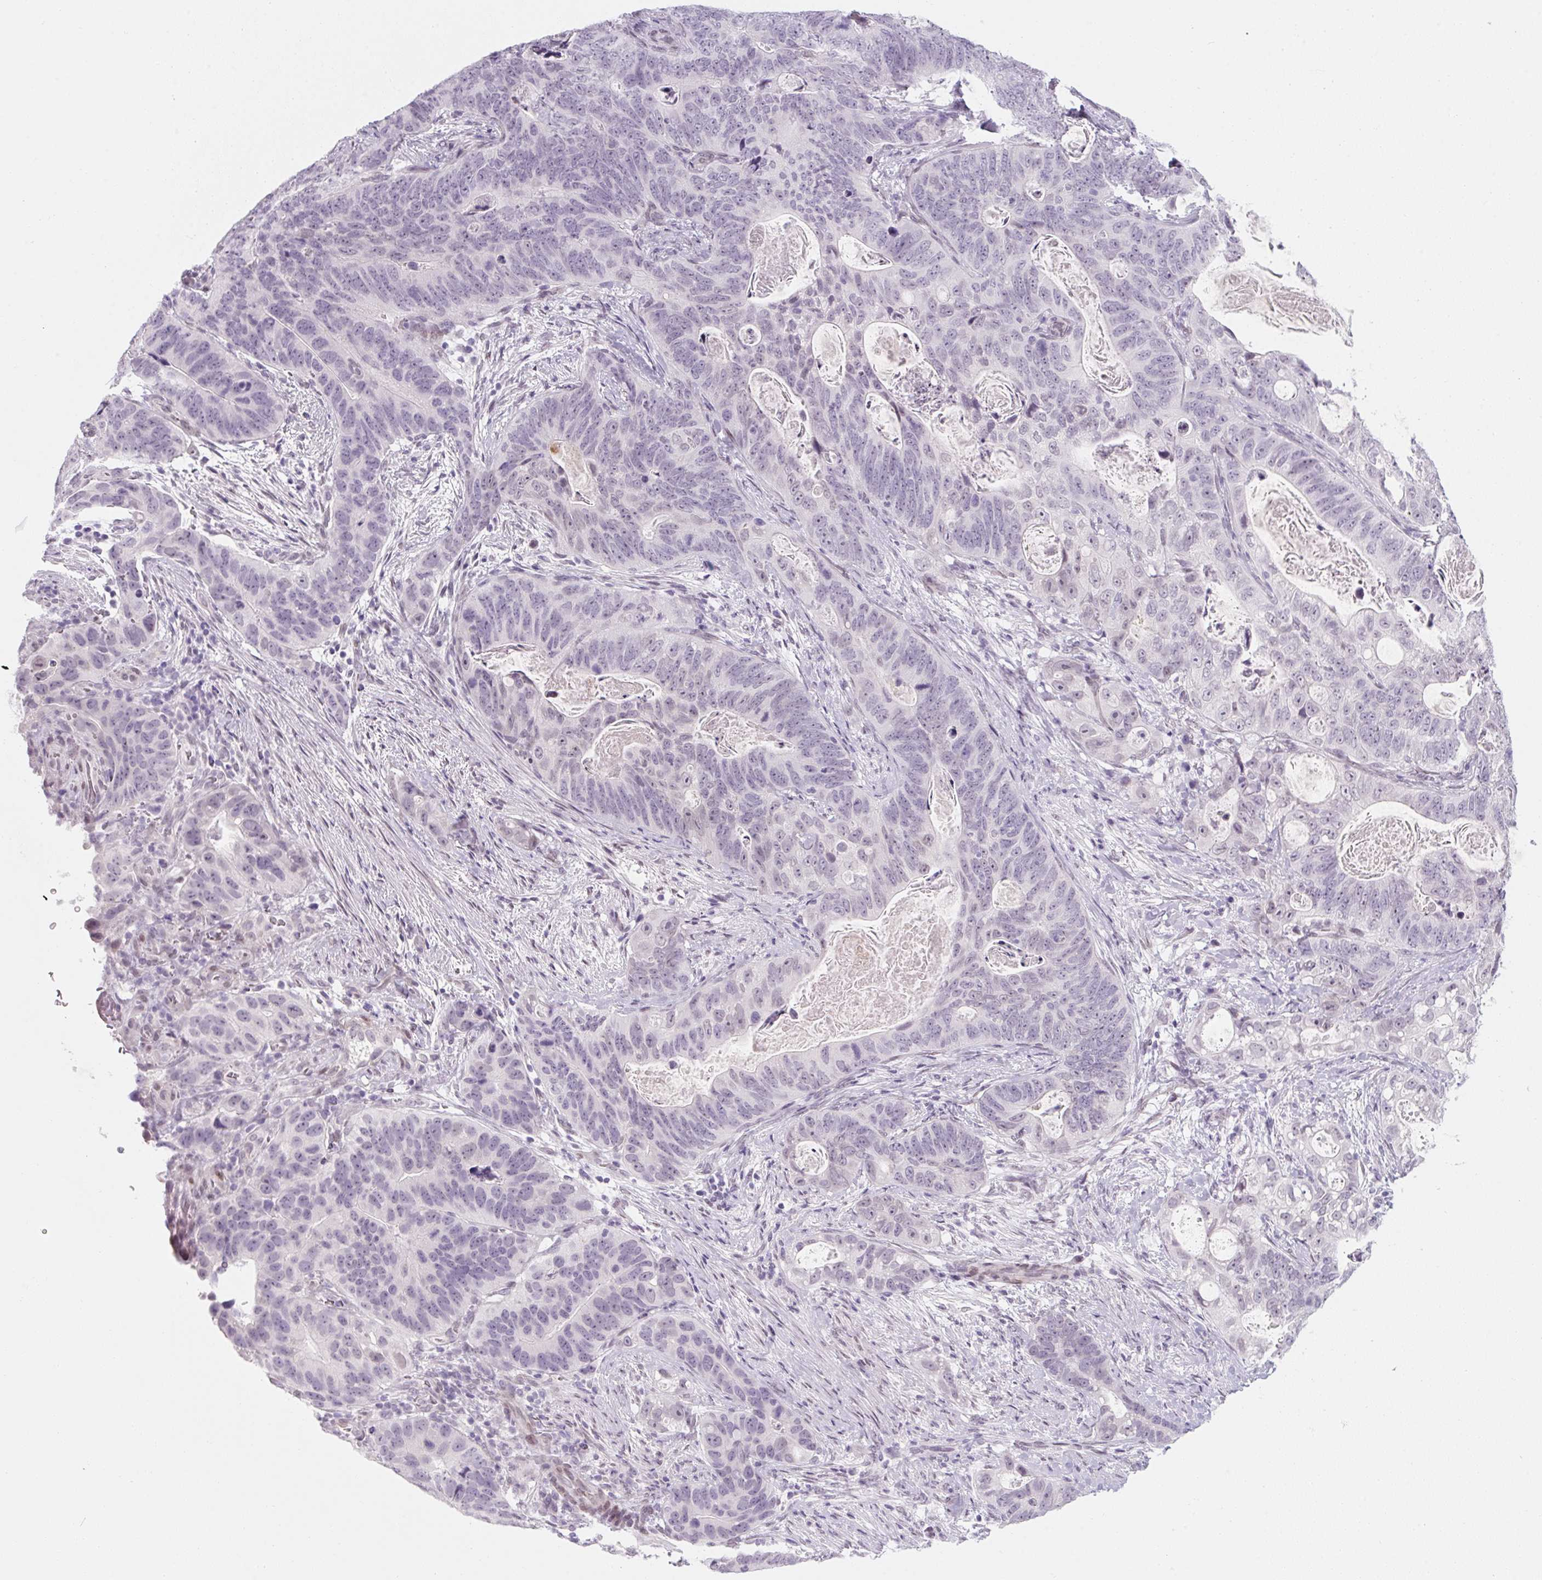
{"staining": {"intensity": "negative", "quantity": "none", "location": "none"}, "tissue": "stomach cancer", "cell_type": "Tumor cells", "image_type": "cancer", "snomed": [{"axis": "morphology", "description": "Normal tissue, NOS"}, {"axis": "morphology", "description": "Adenocarcinoma, NOS"}, {"axis": "topography", "description": "Stomach"}], "caption": "Tumor cells show no significant staining in stomach adenocarcinoma.", "gene": "KCNQ2", "patient": {"sex": "female", "age": 89}}